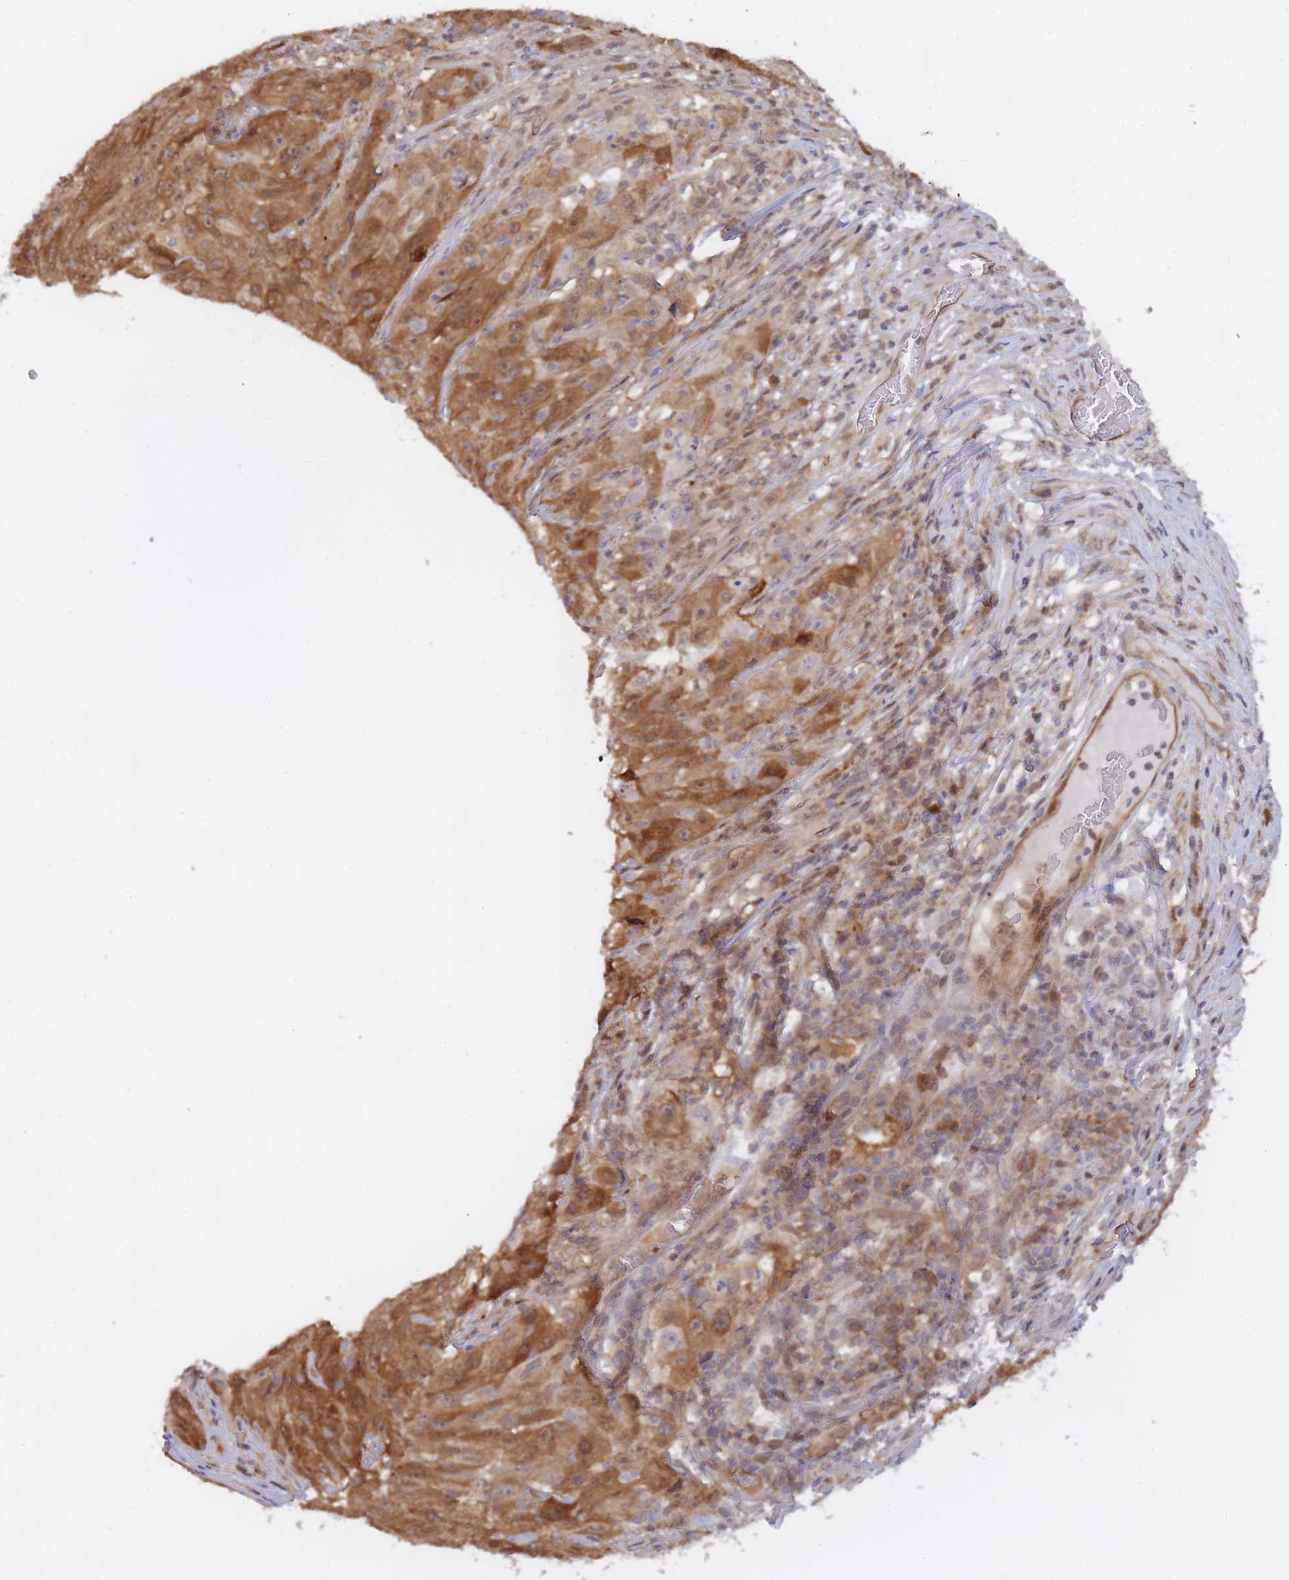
{"staining": {"intensity": "moderate", "quantity": ">75%", "location": "cytoplasmic/membranous"}, "tissue": "skin cancer", "cell_type": "Tumor cells", "image_type": "cancer", "snomed": [{"axis": "morphology", "description": "Squamous cell carcinoma, NOS"}, {"axis": "topography", "description": "Skin"}], "caption": "This image exhibits IHC staining of skin cancer (squamous cell carcinoma), with medium moderate cytoplasmic/membranous staining in approximately >75% of tumor cells.", "gene": "NSFL1C", "patient": {"sex": "female", "age": 87}}